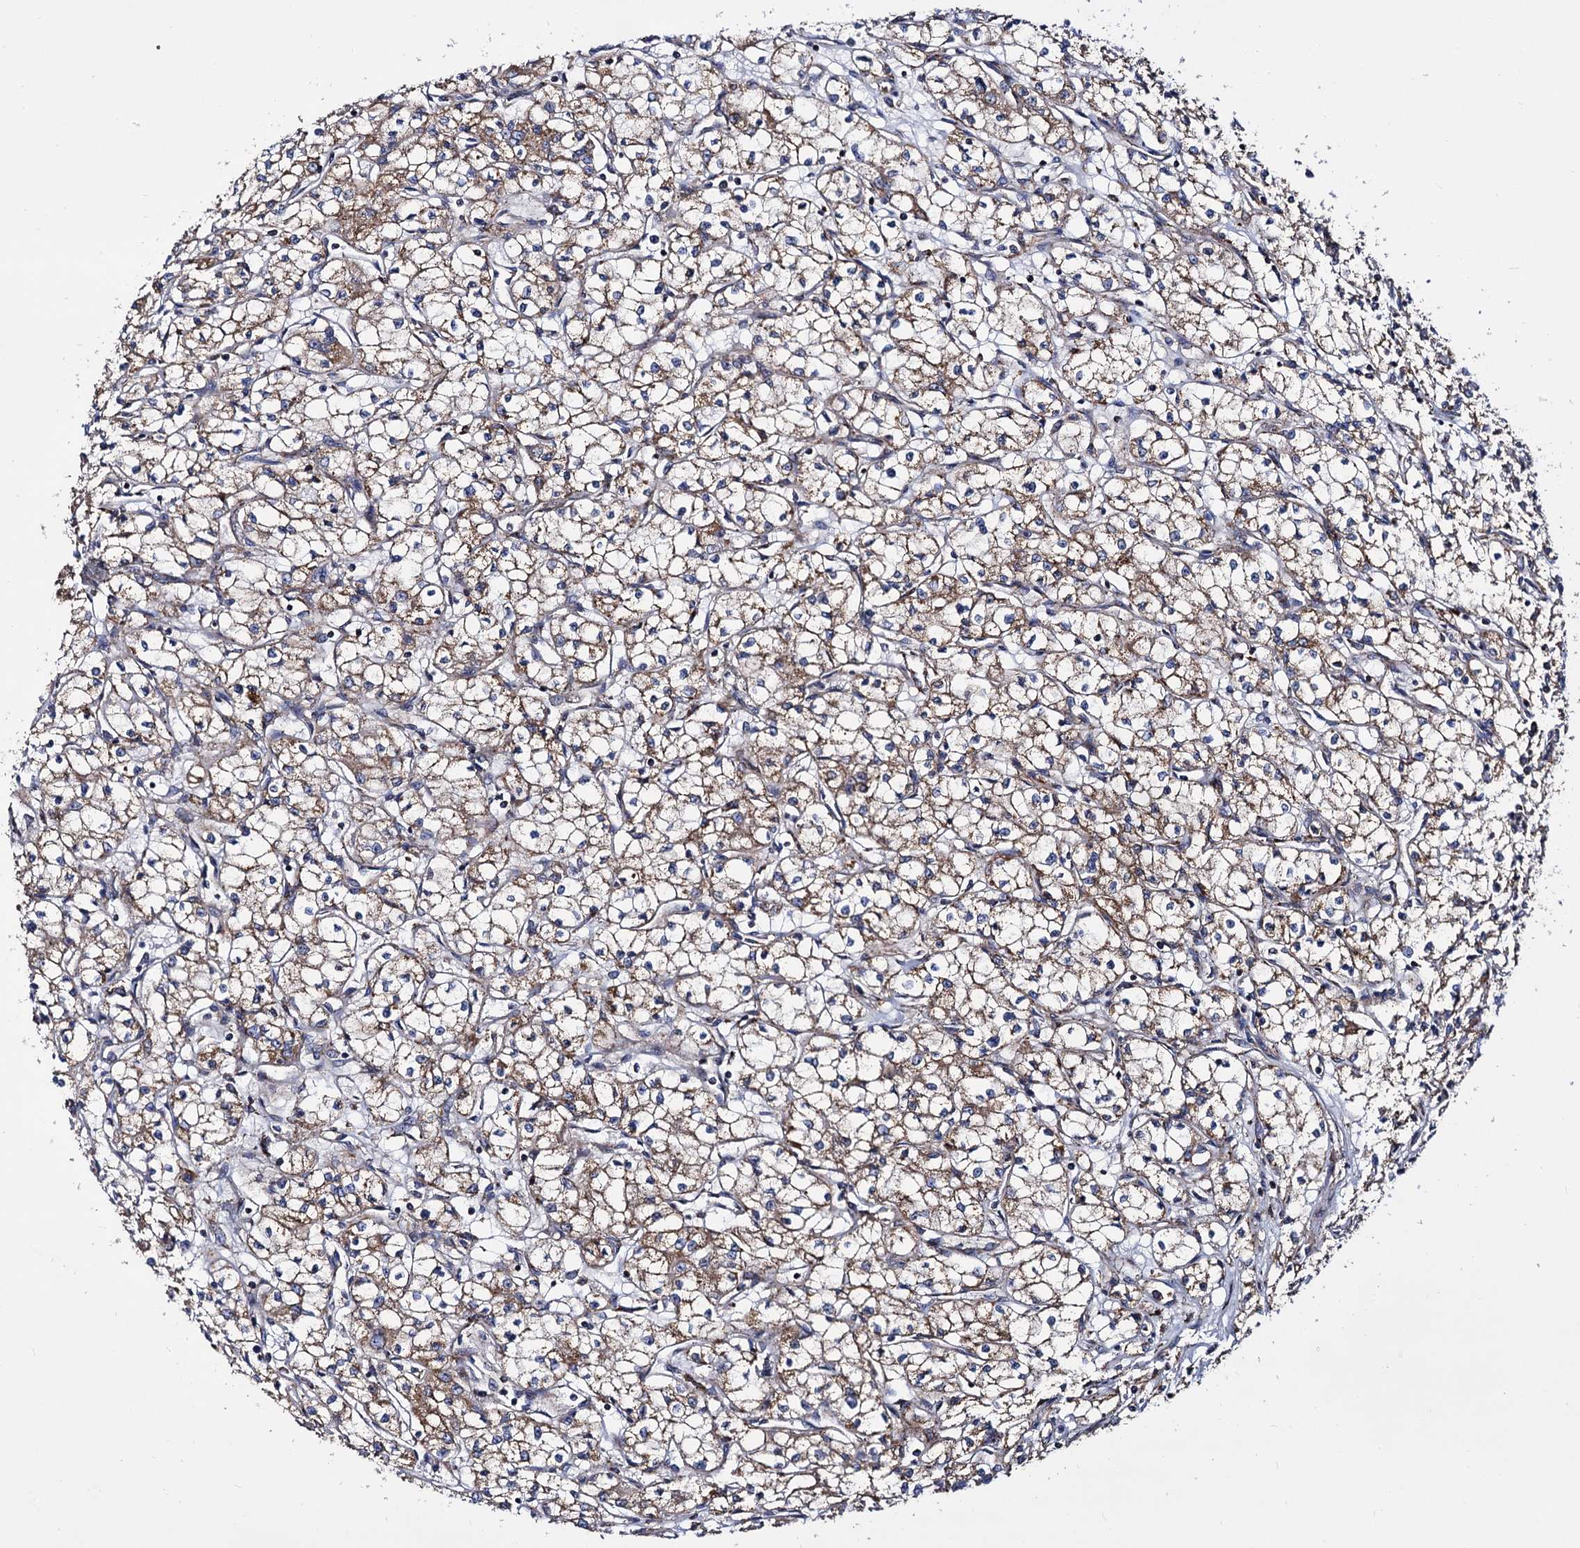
{"staining": {"intensity": "weak", "quantity": ">75%", "location": "cytoplasmic/membranous"}, "tissue": "renal cancer", "cell_type": "Tumor cells", "image_type": "cancer", "snomed": [{"axis": "morphology", "description": "Adenocarcinoma, NOS"}, {"axis": "topography", "description": "Kidney"}], "caption": "The histopathology image displays a brown stain indicating the presence of a protein in the cytoplasmic/membranous of tumor cells in adenocarcinoma (renal).", "gene": "IQCH", "patient": {"sex": "male", "age": 59}}